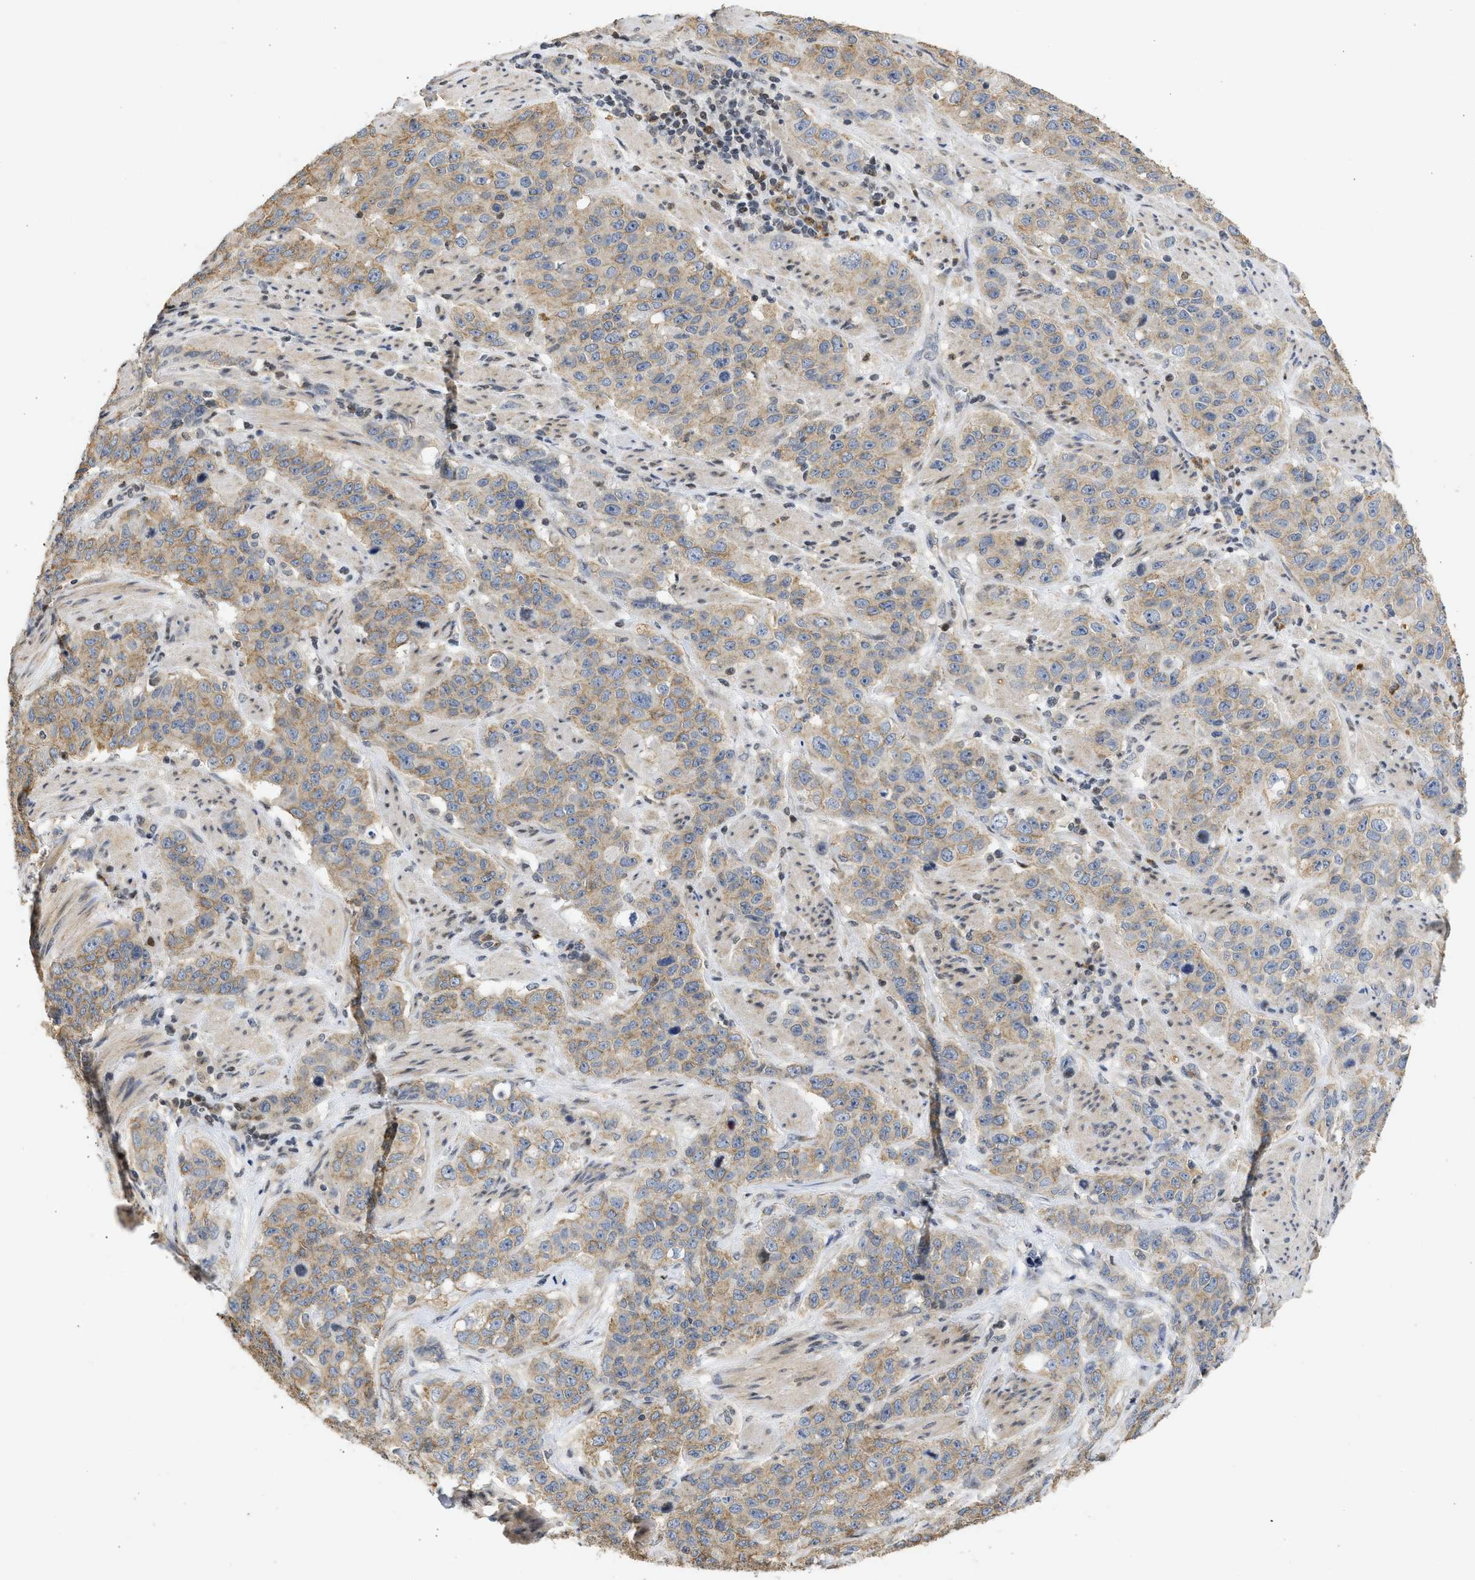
{"staining": {"intensity": "weak", "quantity": ">75%", "location": "cytoplasmic/membranous"}, "tissue": "stomach cancer", "cell_type": "Tumor cells", "image_type": "cancer", "snomed": [{"axis": "morphology", "description": "Adenocarcinoma, NOS"}, {"axis": "topography", "description": "Stomach"}], "caption": "A high-resolution histopathology image shows immunohistochemistry staining of stomach adenocarcinoma, which demonstrates weak cytoplasmic/membranous staining in approximately >75% of tumor cells.", "gene": "ENSG00000142539", "patient": {"sex": "male", "age": 48}}